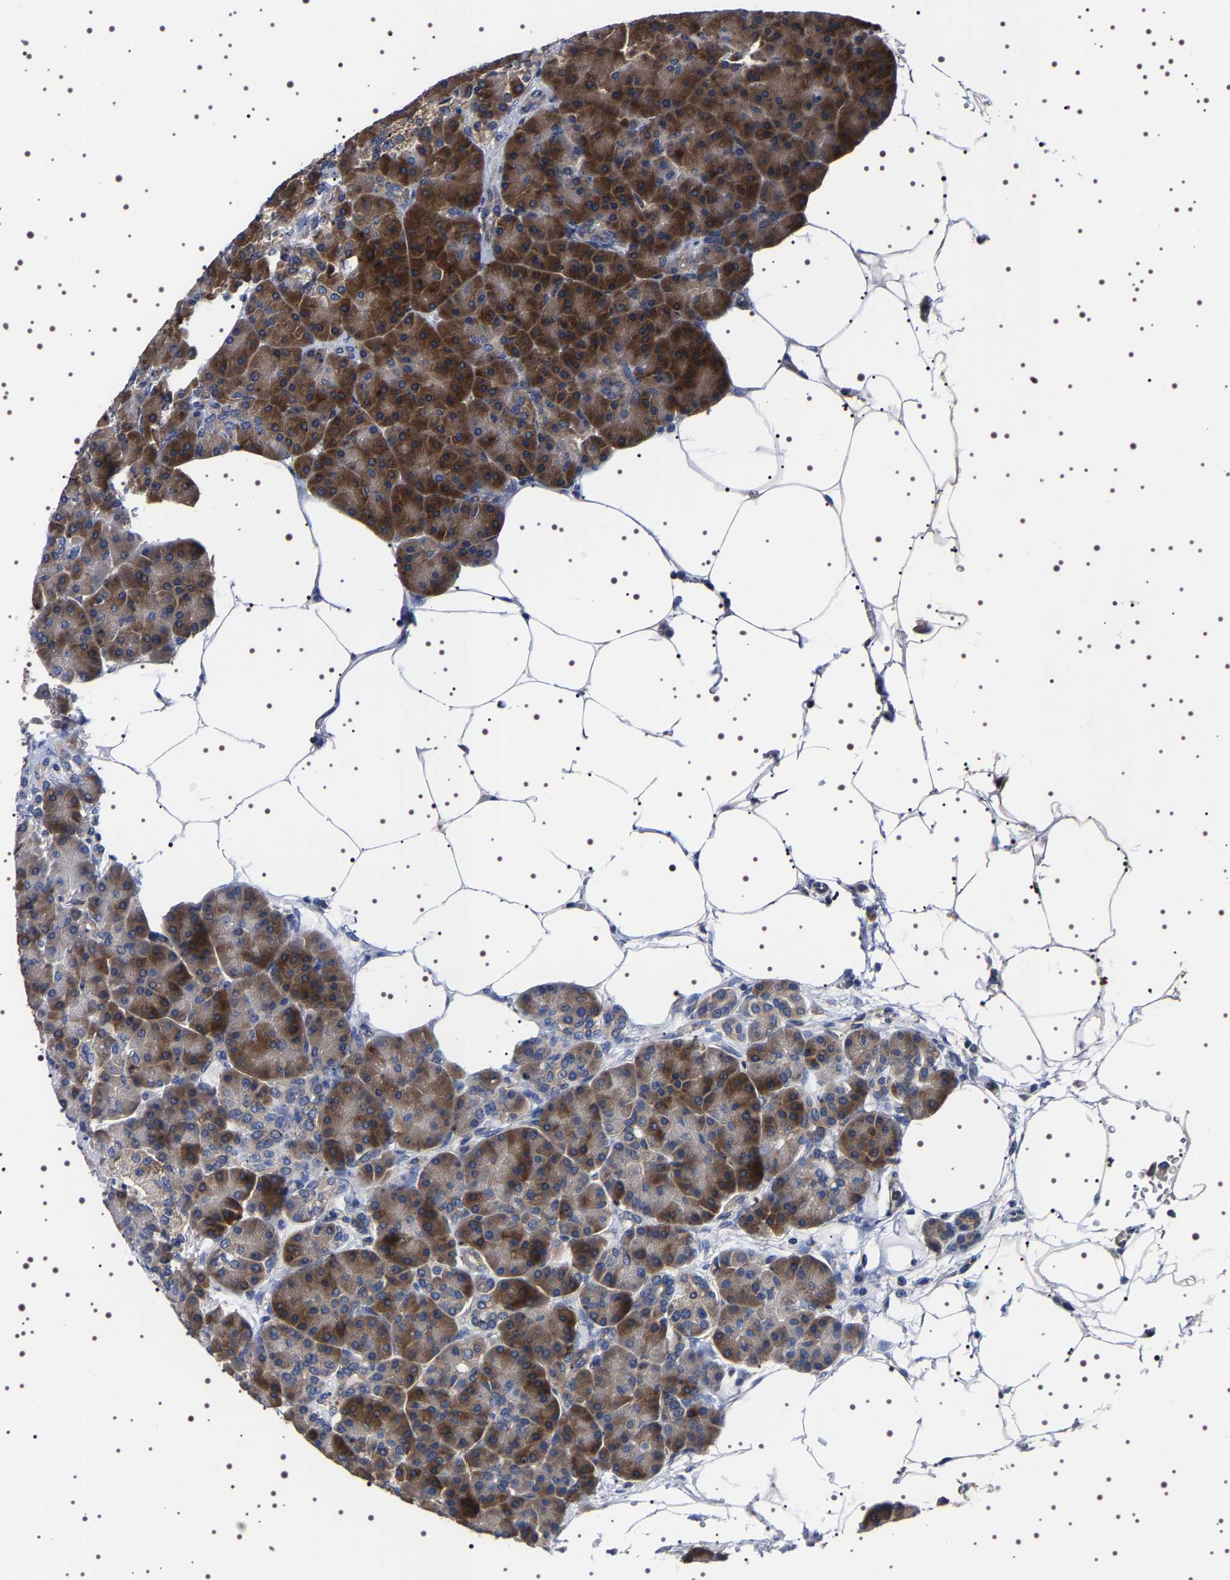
{"staining": {"intensity": "strong", "quantity": ">75%", "location": "cytoplasmic/membranous"}, "tissue": "pancreas", "cell_type": "Exocrine glandular cells", "image_type": "normal", "snomed": [{"axis": "morphology", "description": "Normal tissue, NOS"}, {"axis": "topography", "description": "Pancreas"}], "caption": "Normal pancreas shows strong cytoplasmic/membranous positivity in about >75% of exocrine glandular cells, visualized by immunohistochemistry.", "gene": "DARS1", "patient": {"sex": "female", "age": 70}}